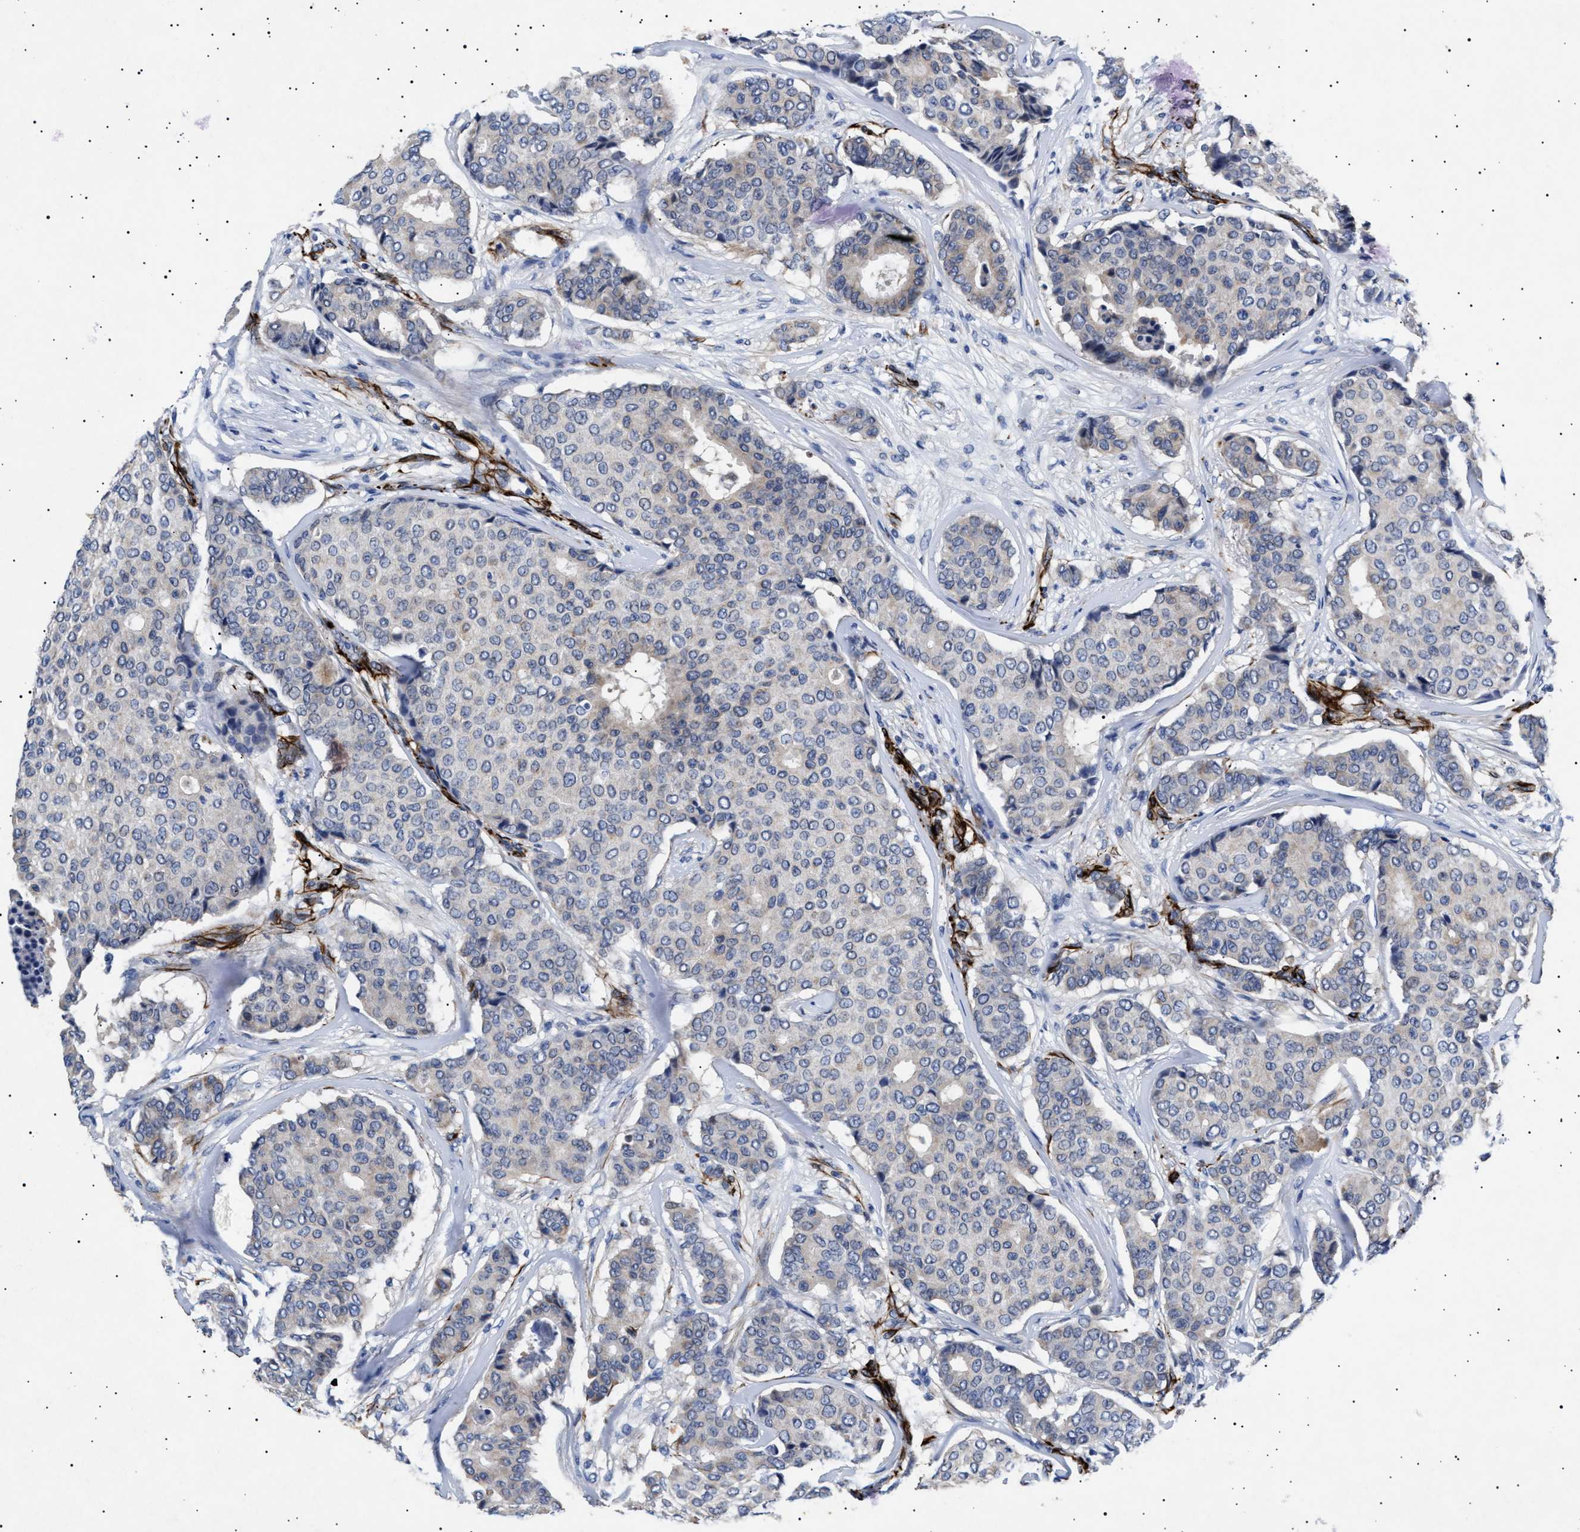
{"staining": {"intensity": "negative", "quantity": "none", "location": "none"}, "tissue": "breast cancer", "cell_type": "Tumor cells", "image_type": "cancer", "snomed": [{"axis": "morphology", "description": "Duct carcinoma"}, {"axis": "topography", "description": "Breast"}], "caption": "The image shows no significant expression in tumor cells of breast cancer. (DAB IHC with hematoxylin counter stain).", "gene": "OLFML2A", "patient": {"sex": "female", "age": 75}}